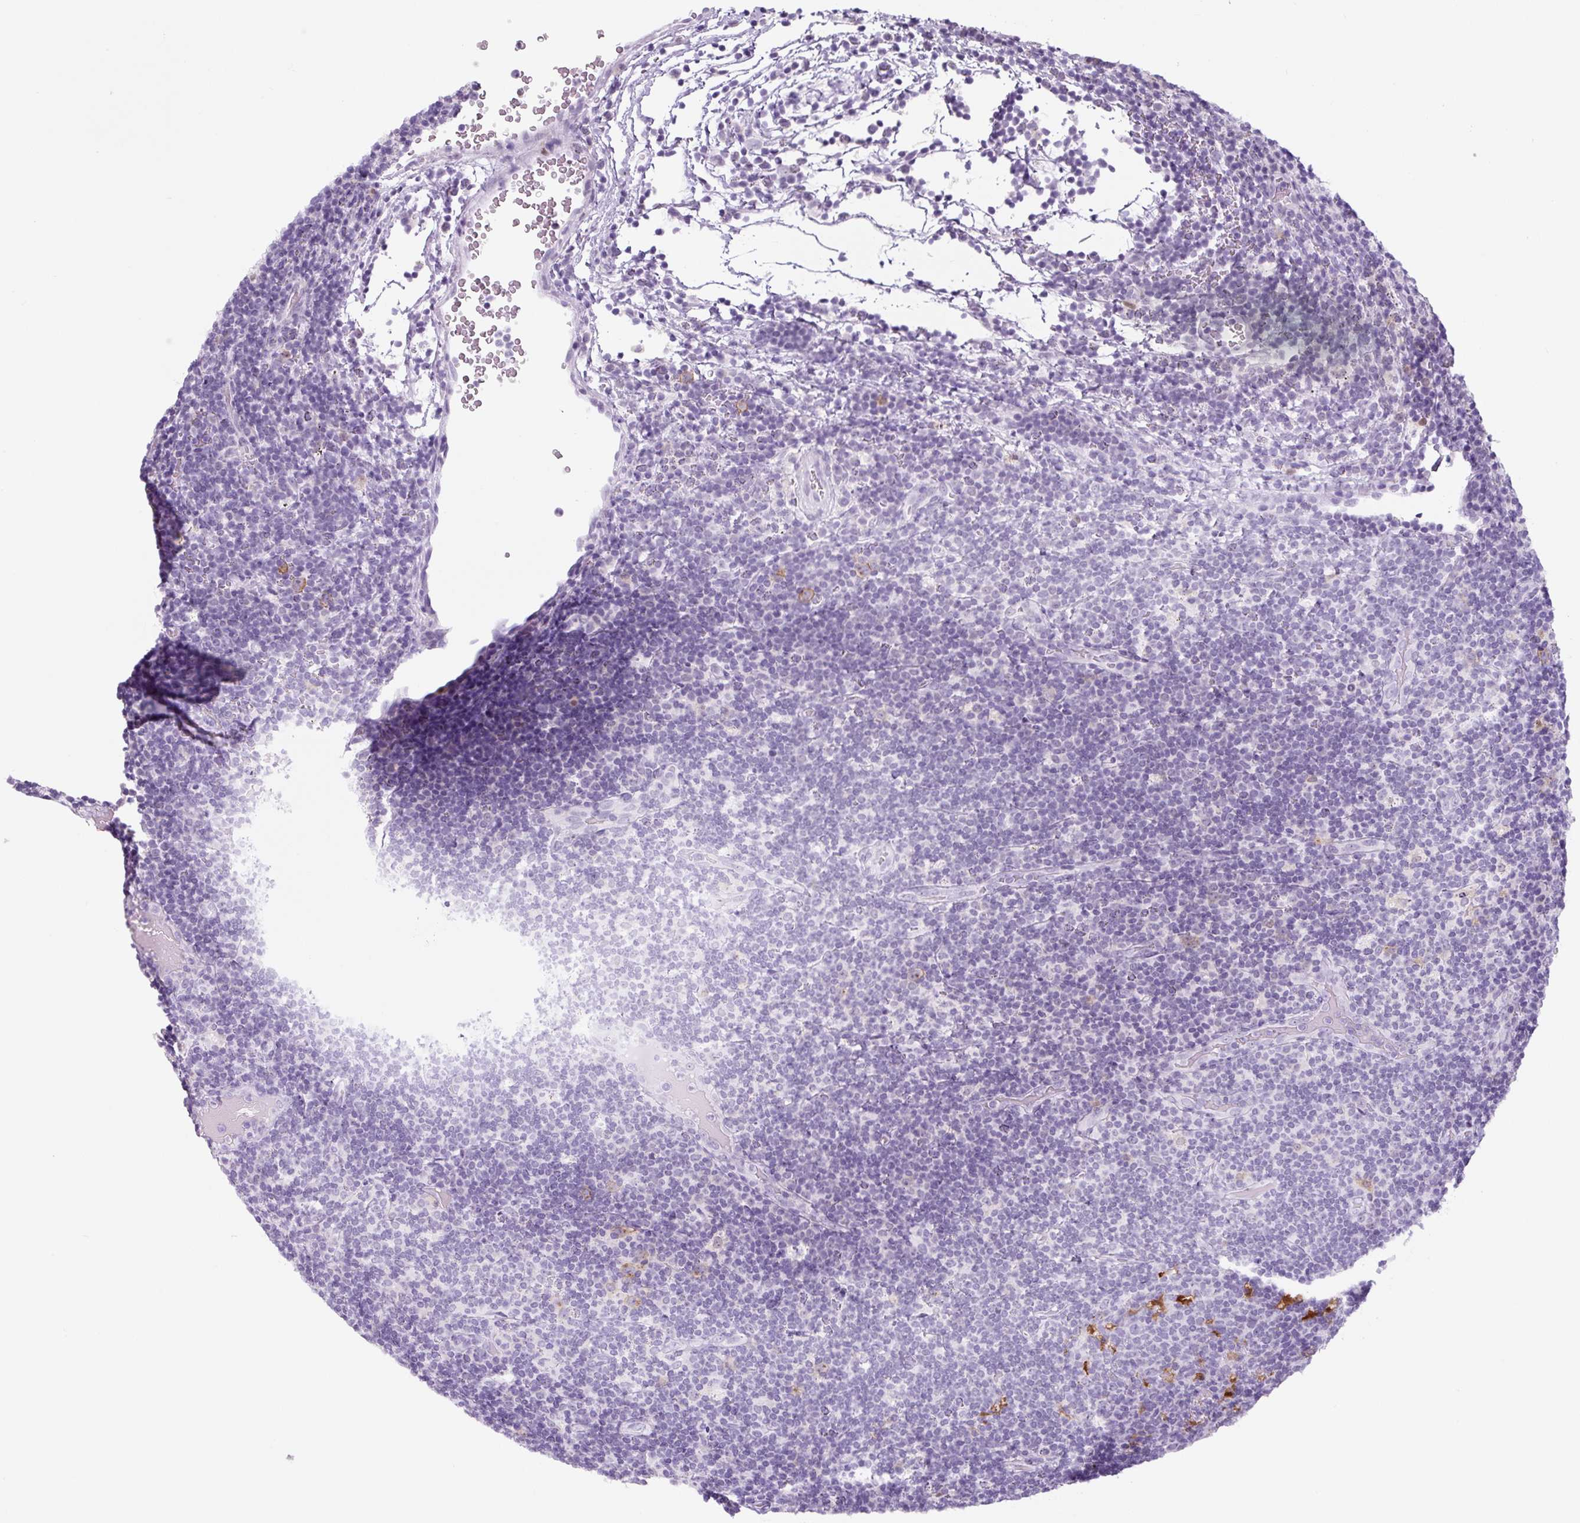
{"staining": {"intensity": "negative", "quantity": "none", "location": "none"}, "tissue": "lymphoma", "cell_type": "Tumor cells", "image_type": "cancer", "snomed": [{"axis": "morphology", "description": "Hodgkin's disease, NOS"}, {"axis": "topography", "description": "Lymph node"}], "caption": "High magnification brightfield microscopy of Hodgkin's disease stained with DAB (brown) and counterstained with hematoxylin (blue): tumor cells show no significant positivity. Brightfield microscopy of IHC stained with DAB (brown) and hematoxylin (blue), captured at high magnification.", "gene": "TNFRSF8", "patient": {"sex": "female", "age": 57}}